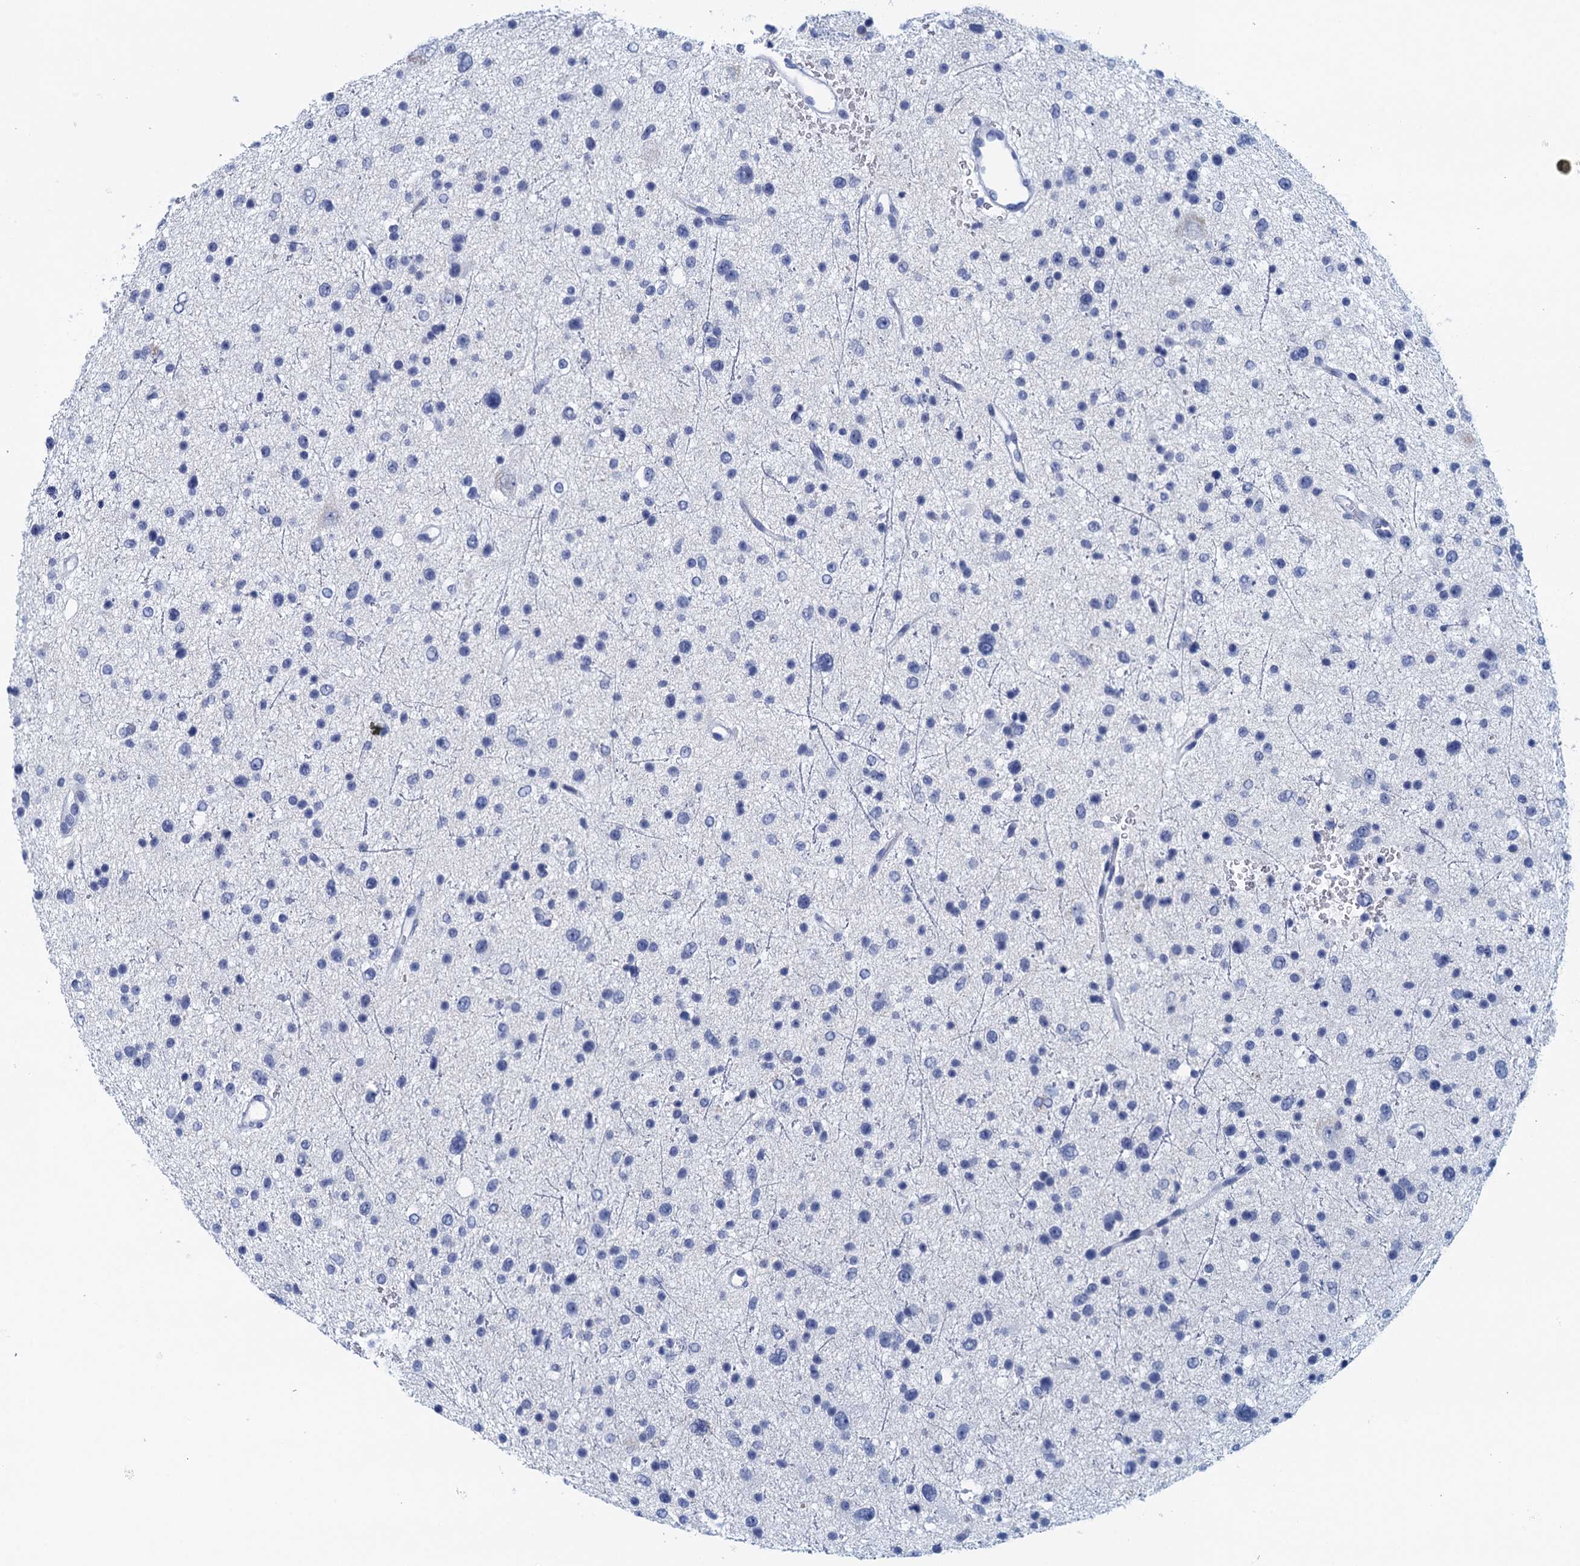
{"staining": {"intensity": "negative", "quantity": "none", "location": "none"}, "tissue": "glioma", "cell_type": "Tumor cells", "image_type": "cancer", "snomed": [{"axis": "morphology", "description": "Glioma, malignant, Low grade"}, {"axis": "topography", "description": "Brain"}], "caption": "DAB immunohistochemical staining of human glioma exhibits no significant positivity in tumor cells.", "gene": "CYP51A1", "patient": {"sex": "female", "age": 37}}